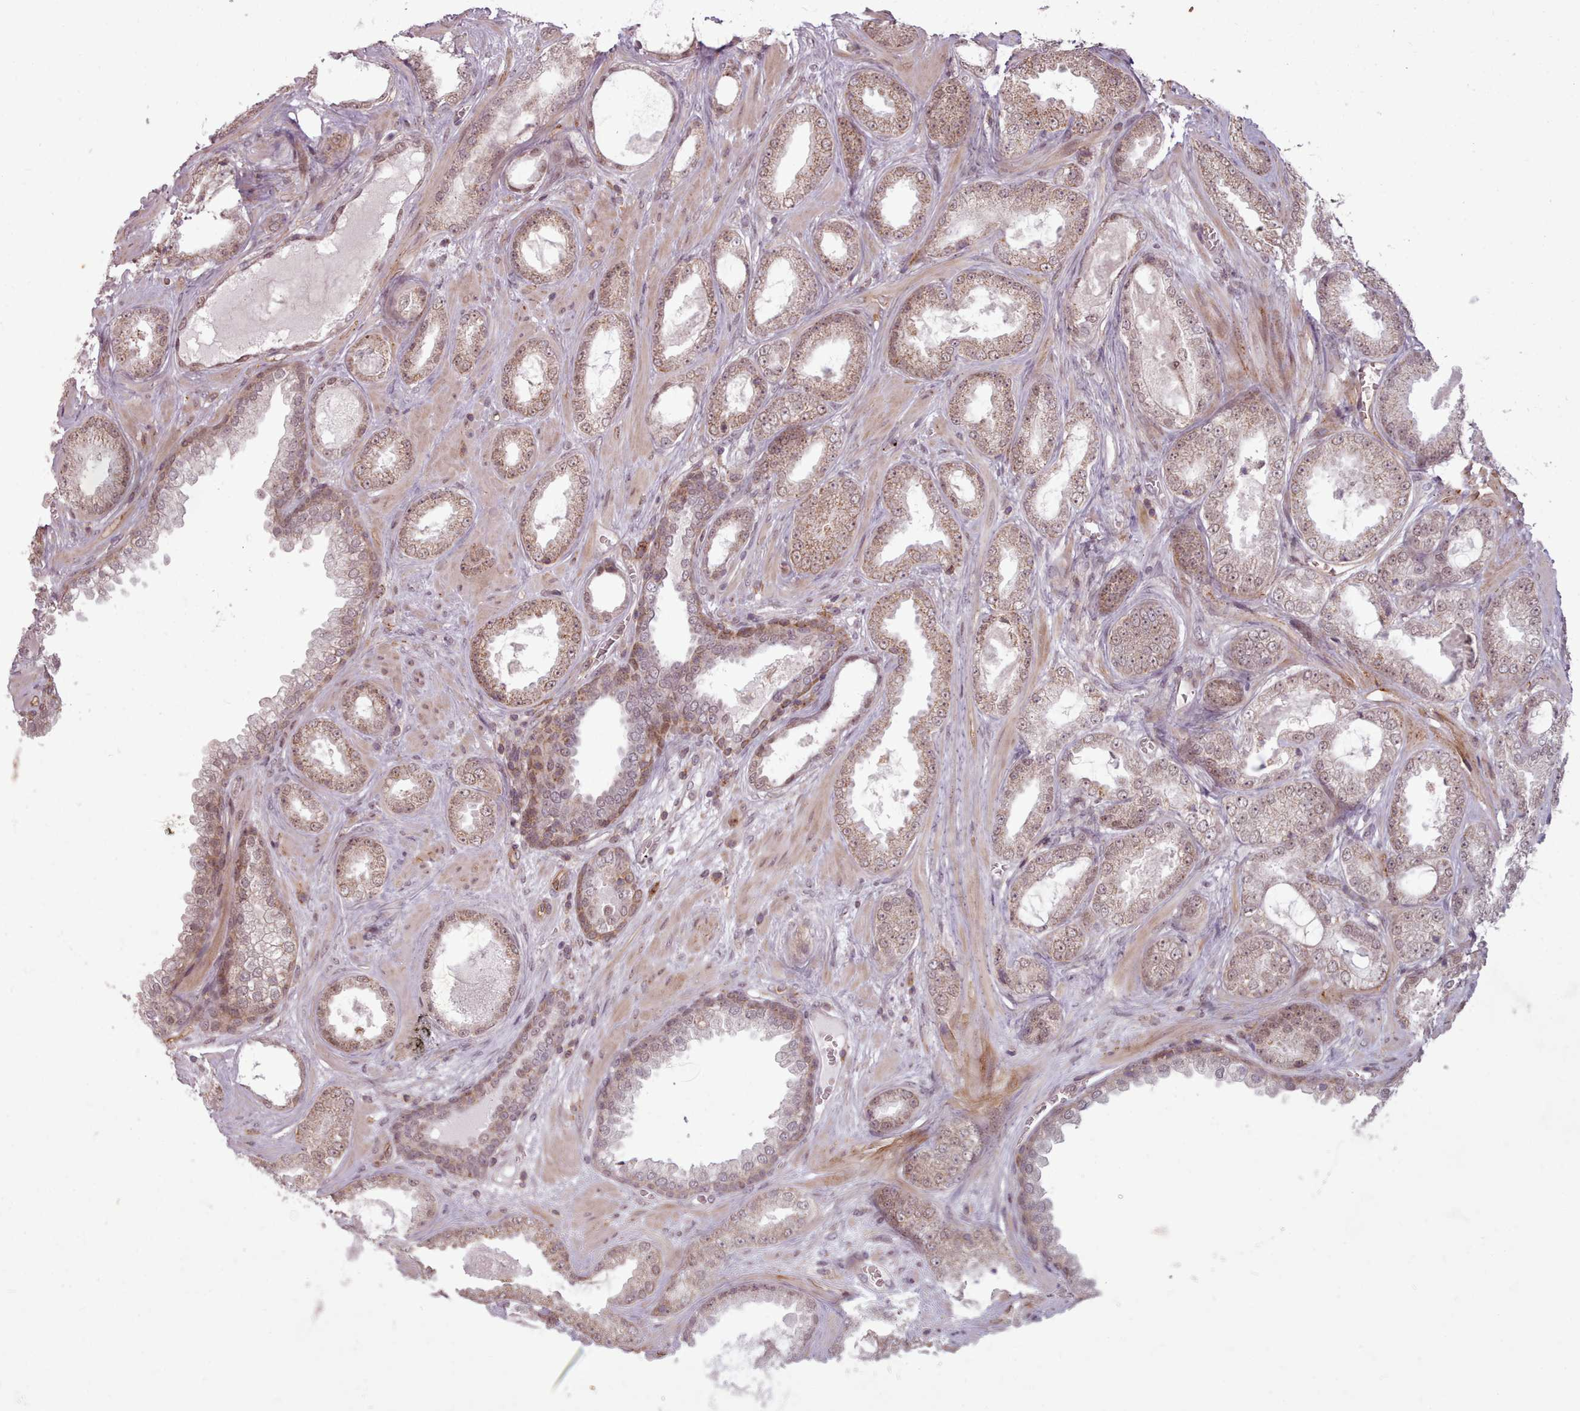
{"staining": {"intensity": "moderate", "quantity": ">75%", "location": "cytoplasmic/membranous,nuclear"}, "tissue": "prostate cancer", "cell_type": "Tumor cells", "image_type": "cancer", "snomed": [{"axis": "morphology", "description": "Adenocarcinoma, Low grade"}, {"axis": "topography", "description": "Prostate"}], "caption": "Protein staining of prostate cancer (adenocarcinoma (low-grade)) tissue shows moderate cytoplasmic/membranous and nuclear positivity in about >75% of tumor cells.", "gene": "ZMYM4", "patient": {"sex": "male", "age": 57}}